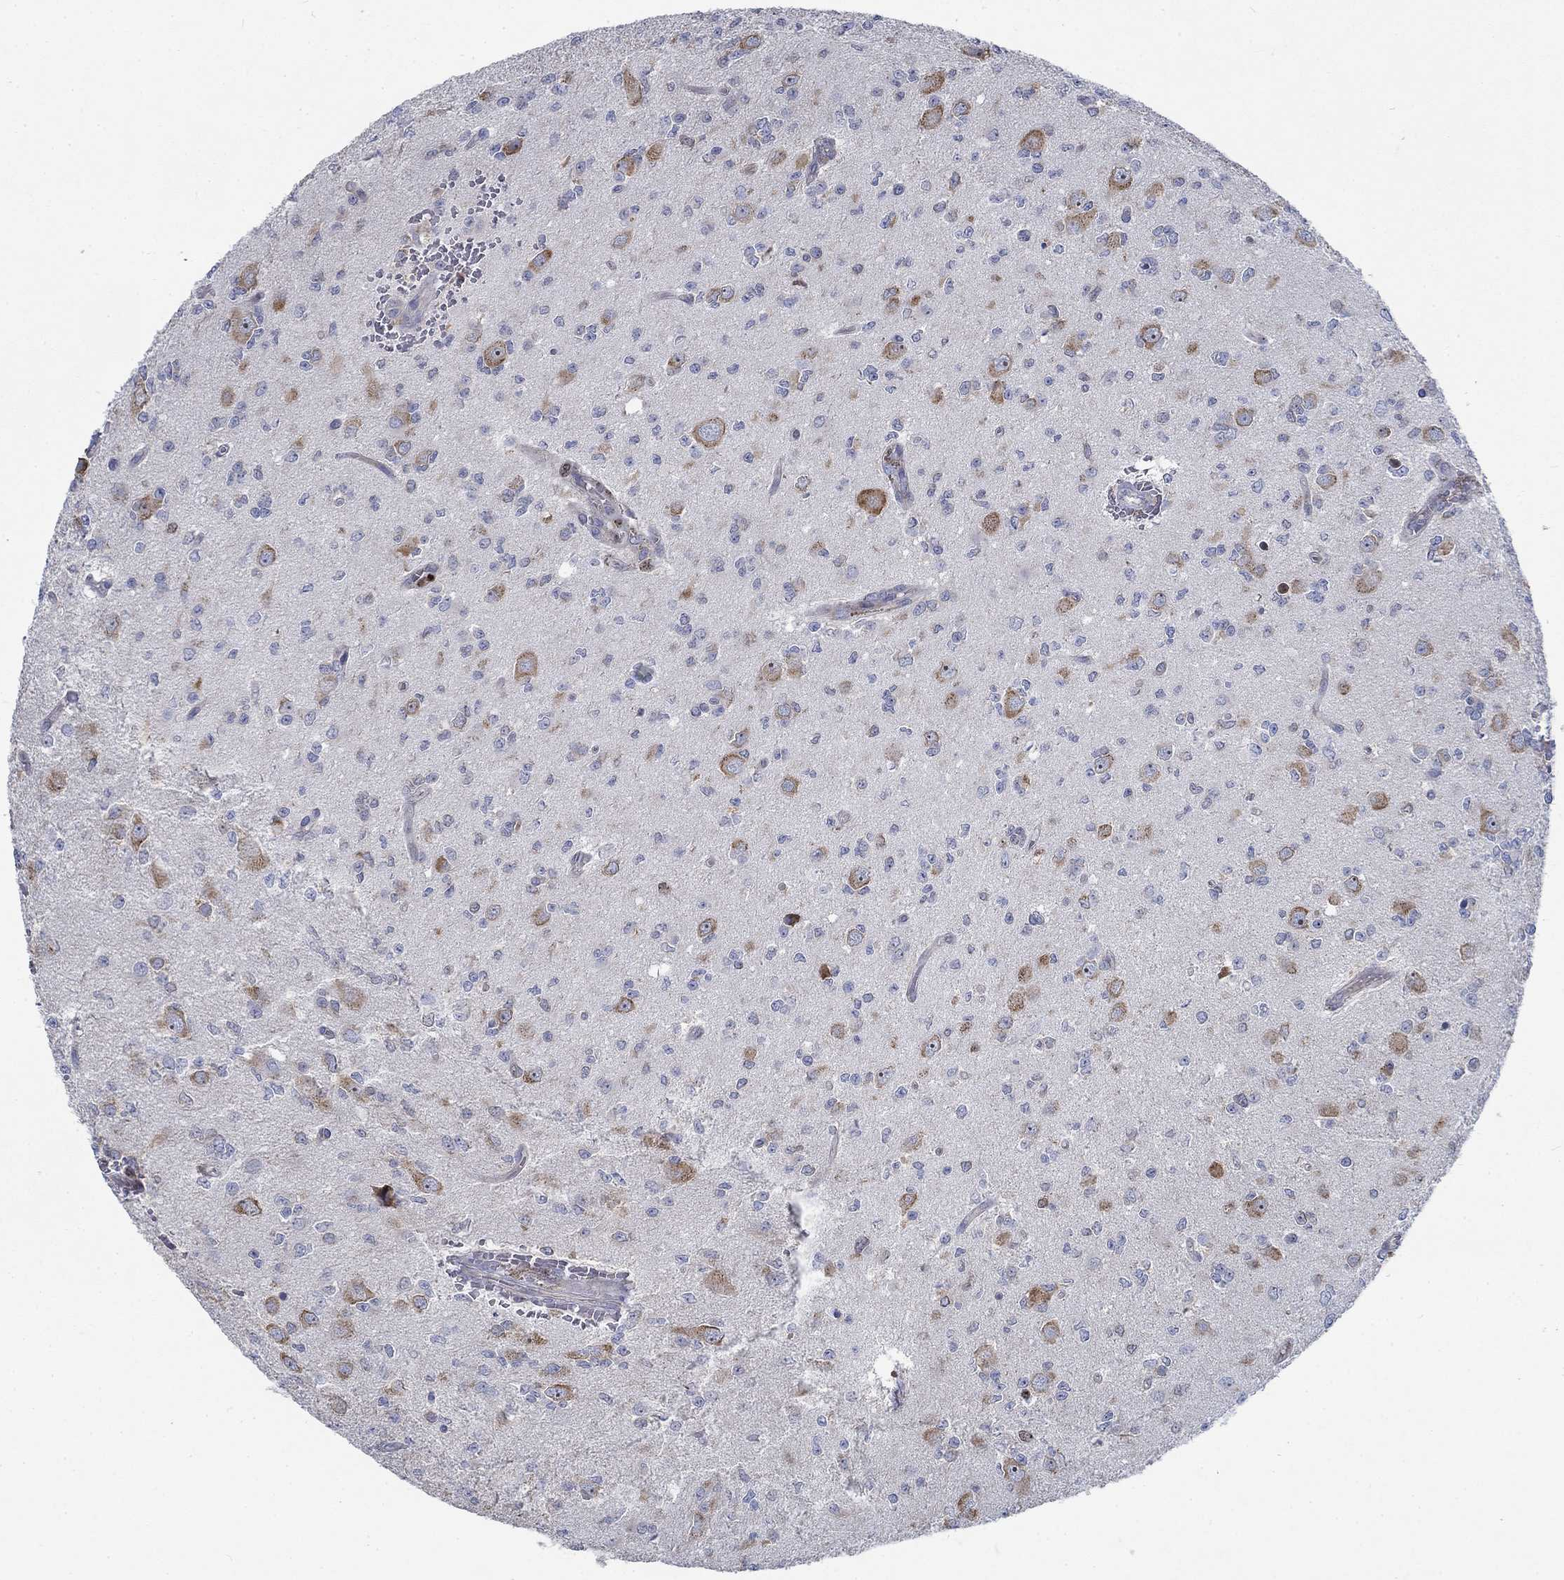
{"staining": {"intensity": "negative", "quantity": "none", "location": "none"}, "tissue": "glioma", "cell_type": "Tumor cells", "image_type": "cancer", "snomed": [{"axis": "morphology", "description": "Glioma, malignant, Low grade"}, {"axis": "topography", "description": "Brain"}], "caption": "An IHC photomicrograph of glioma is shown. There is no staining in tumor cells of glioma.", "gene": "MMP24", "patient": {"sex": "female", "age": 45}}